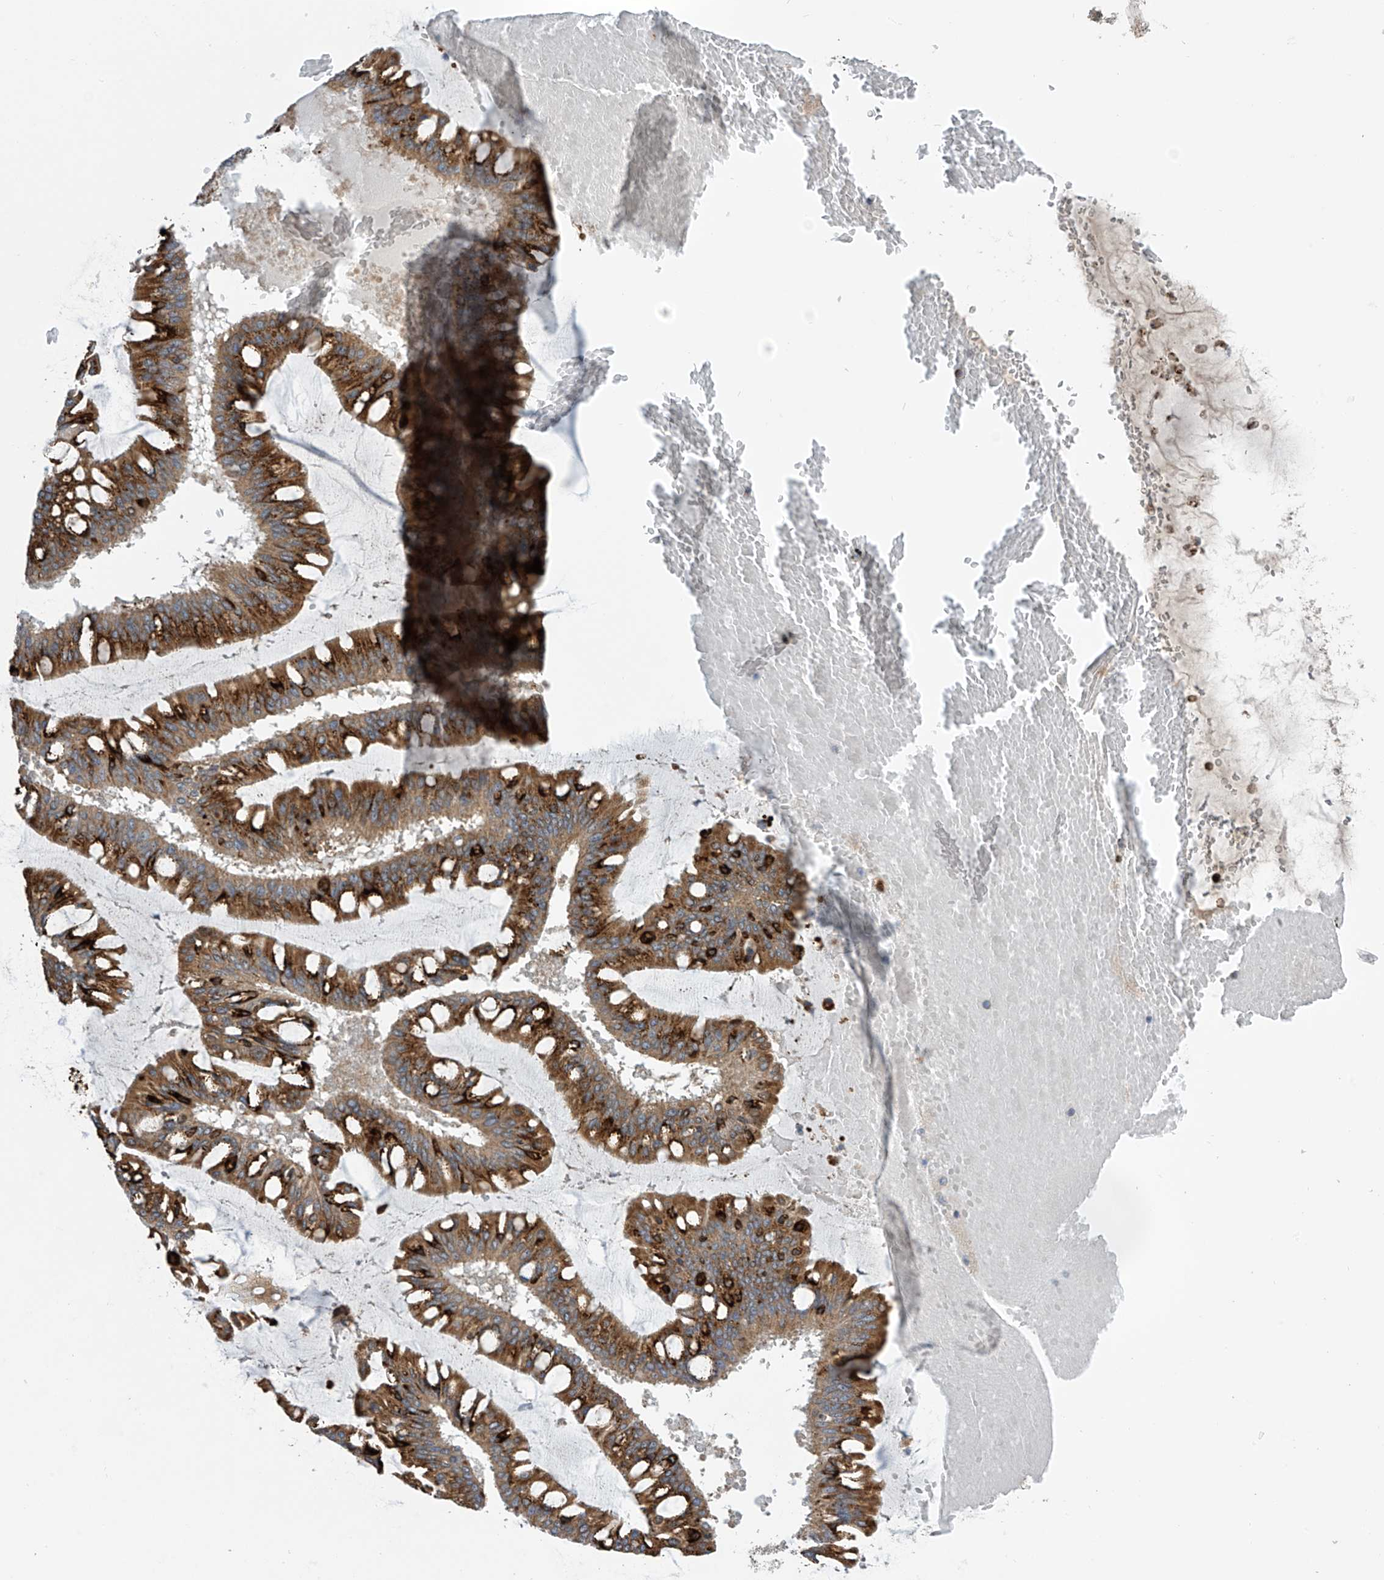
{"staining": {"intensity": "strong", "quantity": ">75%", "location": "cytoplasmic/membranous"}, "tissue": "ovarian cancer", "cell_type": "Tumor cells", "image_type": "cancer", "snomed": [{"axis": "morphology", "description": "Cystadenocarcinoma, mucinous, NOS"}, {"axis": "topography", "description": "Ovary"}], "caption": "Immunohistochemistry image of human mucinous cystadenocarcinoma (ovarian) stained for a protein (brown), which reveals high levels of strong cytoplasmic/membranous staining in approximately >75% of tumor cells.", "gene": "PNPT1", "patient": {"sex": "female", "age": 73}}